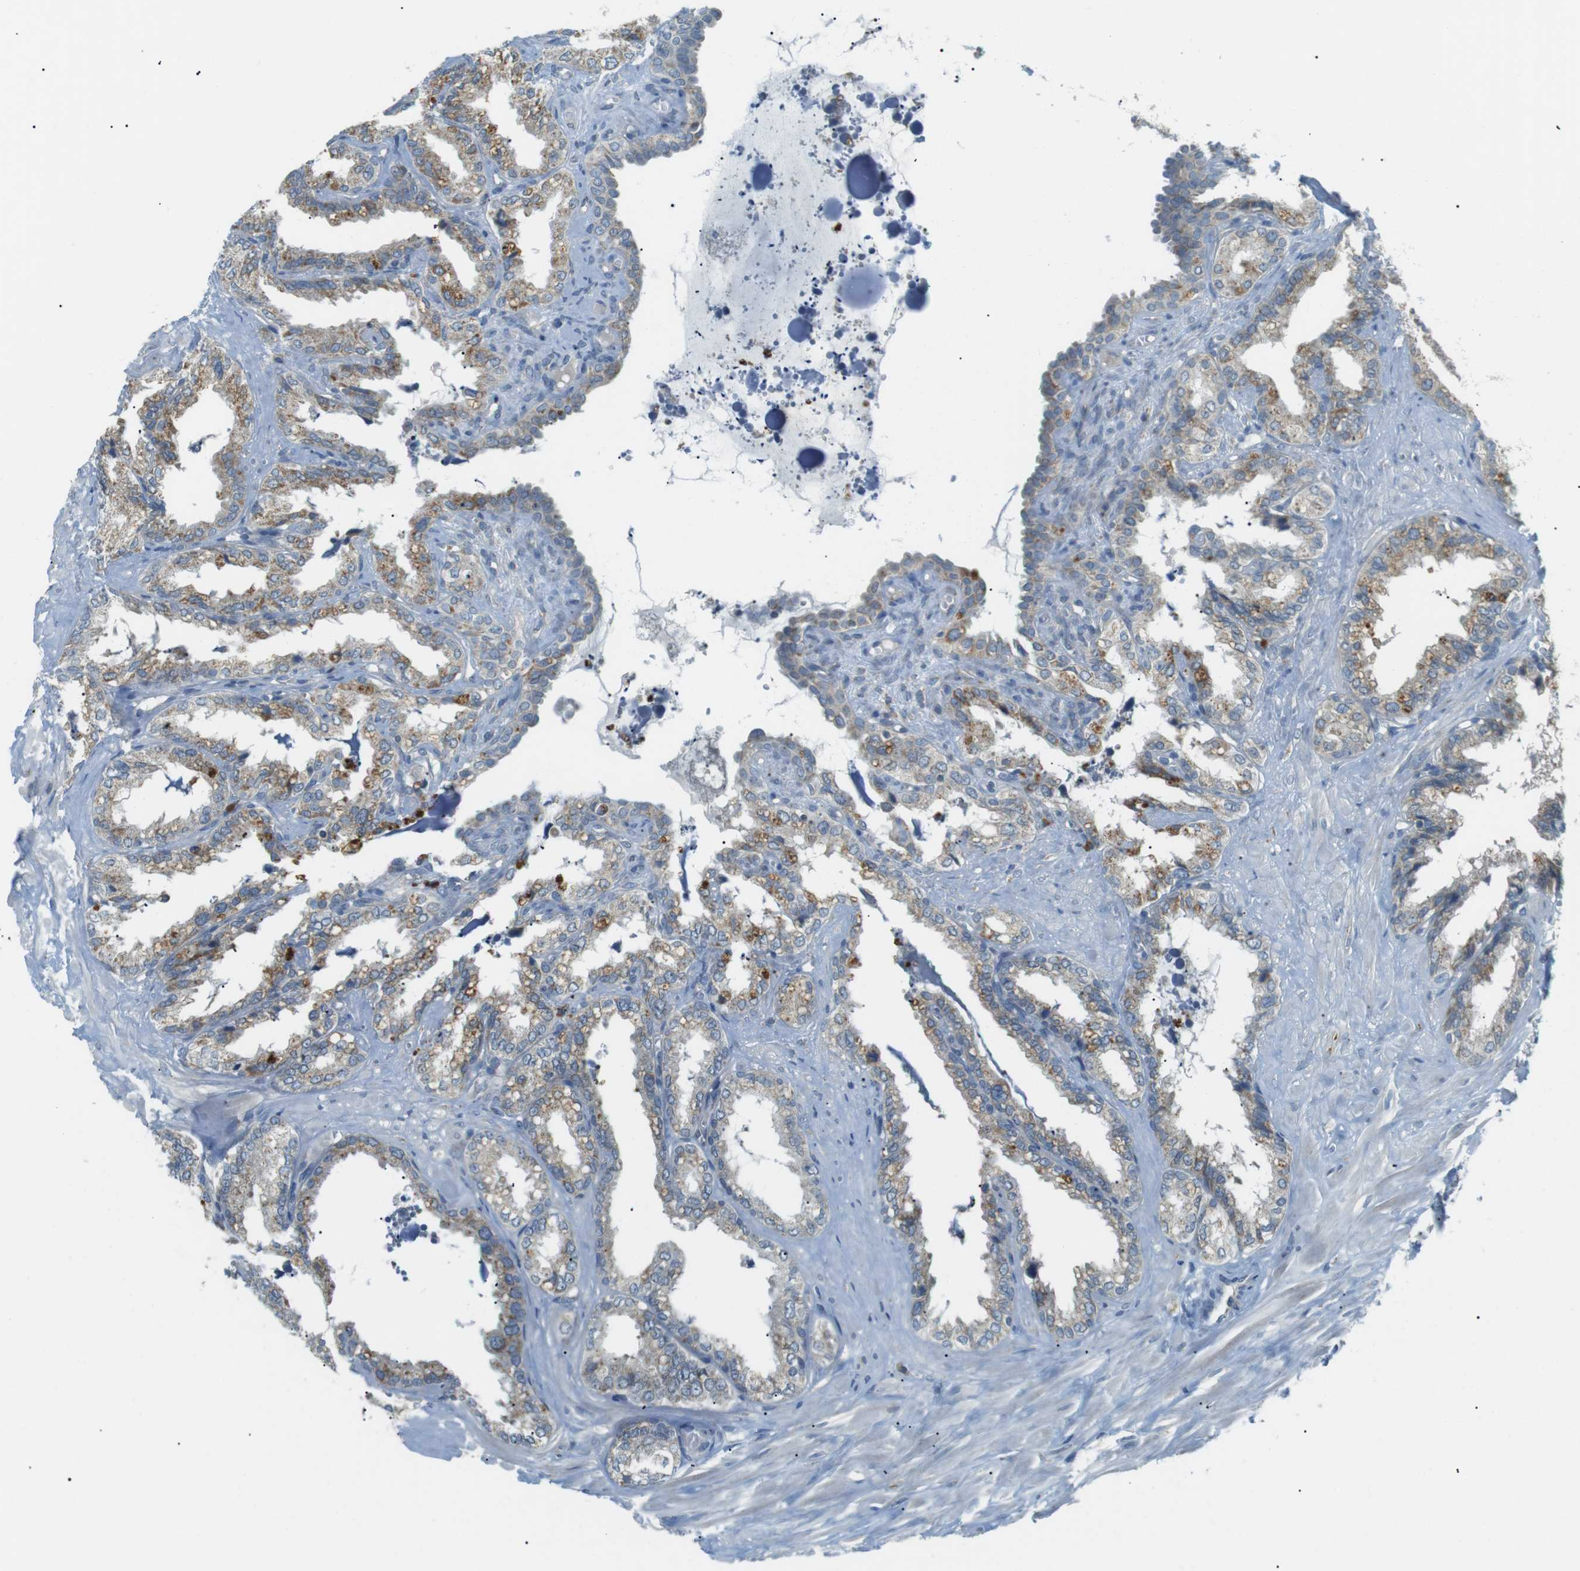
{"staining": {"intensity": "moderate", "quantity": "<25%", "location": "cytoplasmic/membranous"}, "tissue": "seminal vesicle", "cell_type": "Glandular cells", "image_type": "normal", "snomed": [{"axis": "morphology", "description": "Normal tissue, NOS"}, {"axis": "topography", "description": "Seminal veicle"}], "caption": "Immunohistochemistry (IHC) (DAB (3,3'-diaminobenzidine)) staining of benign human seminal vesicle reveals moderate cytoplasmic/membranous protein staining in about <25% of glandular cells.", "gene": "BACE1", "patient": {"sex": "male", "age": 64}}